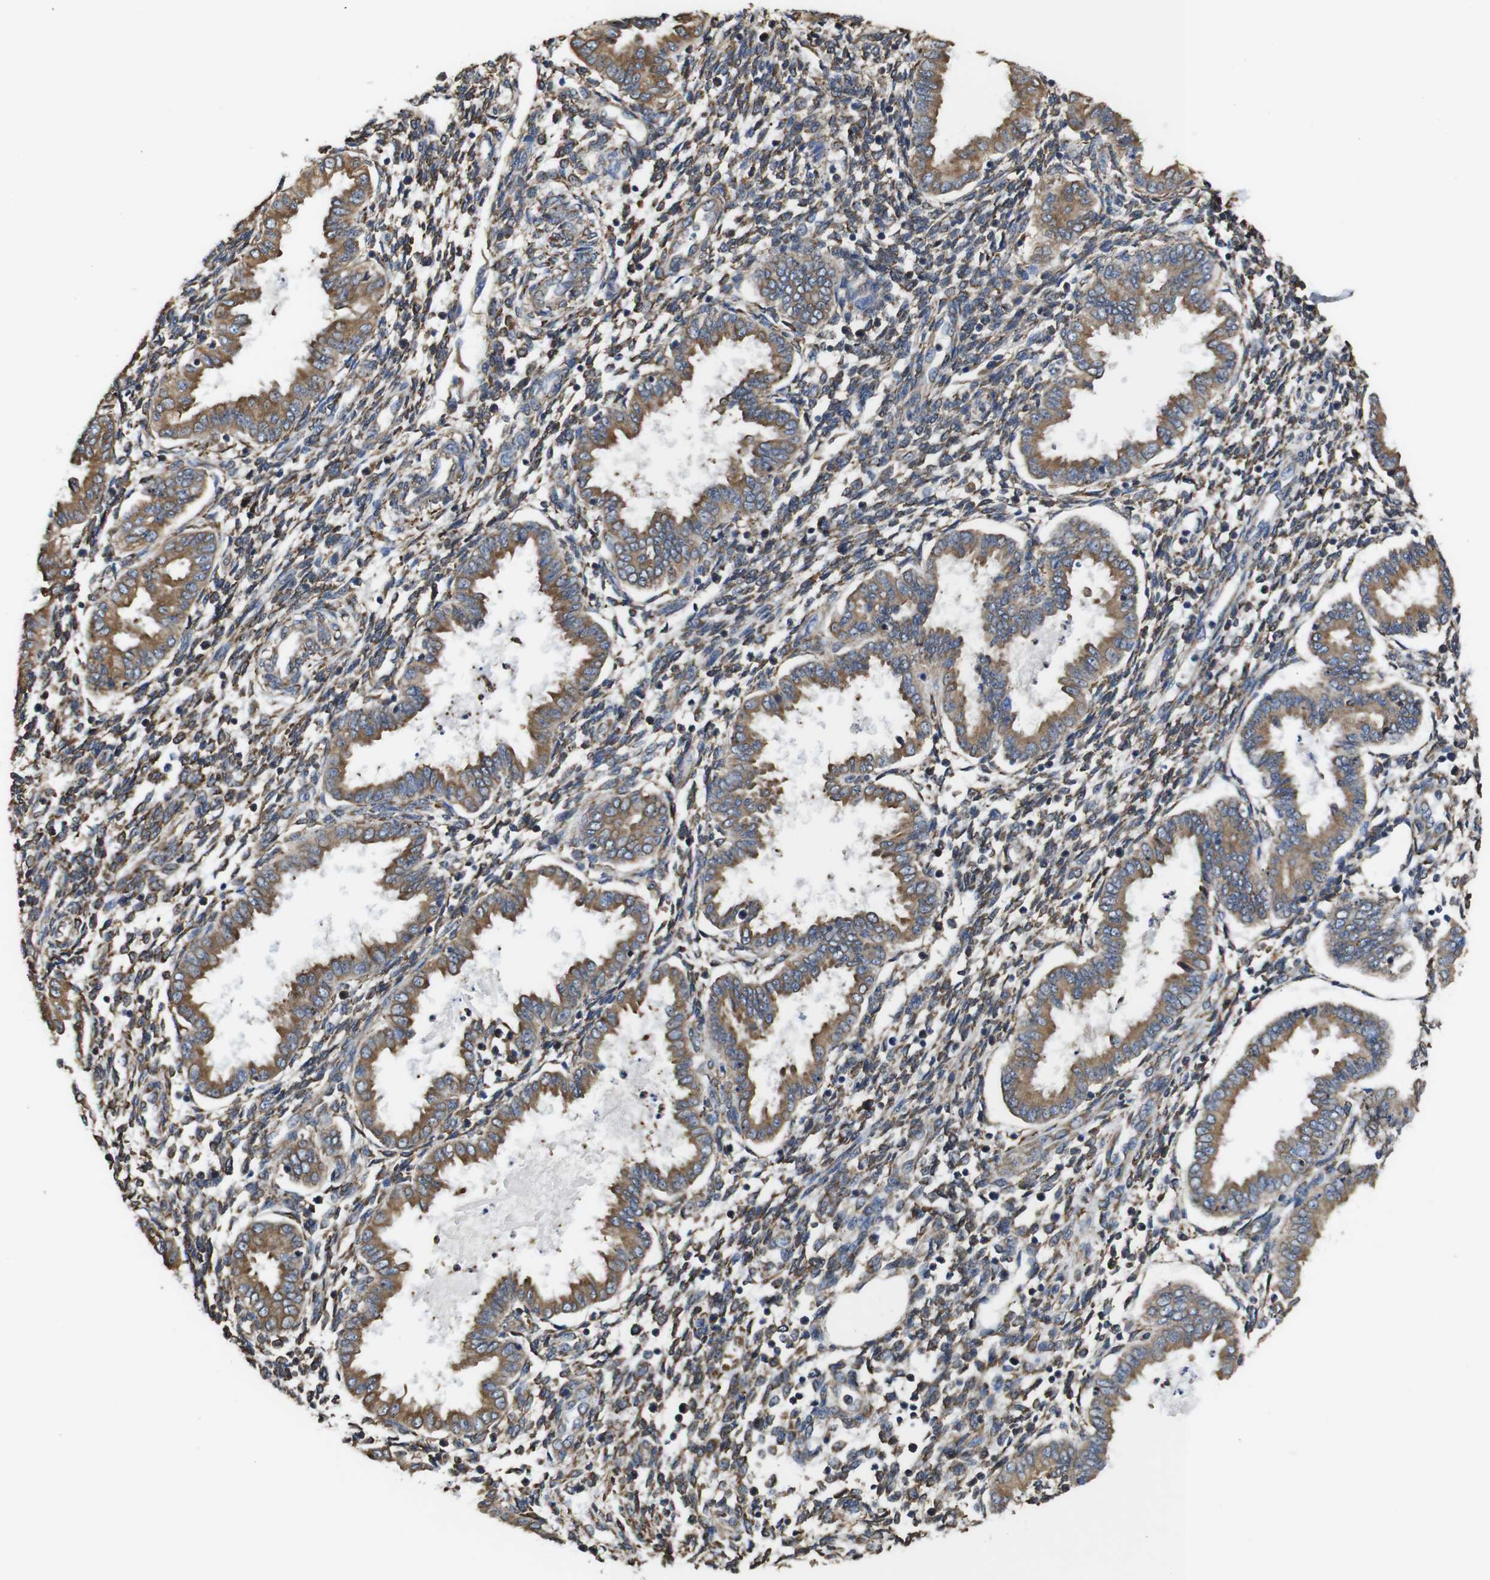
{"staining": {"intensity": "moderate", "quantity": ">75%", "location": "cytoplasmic/membranous"}, "tissue": "endometrium", "cell_type": "Cells in endometrial stroma", "image_type": "normal", "snomed": [{"axis": "morphology", "description": "Normal tissue, NOS"}, {"axis": "topography", "description": "Endometrium"}], "caption": "This is a histology image of immunohistochemistry (IHC) staining of normal endometrium, which shows moderate expression in the cytoplasmic/membranous of cells in endometrial stroma.", "gene": "PPIB", "patient": {"sex": "female", "age": 33}}